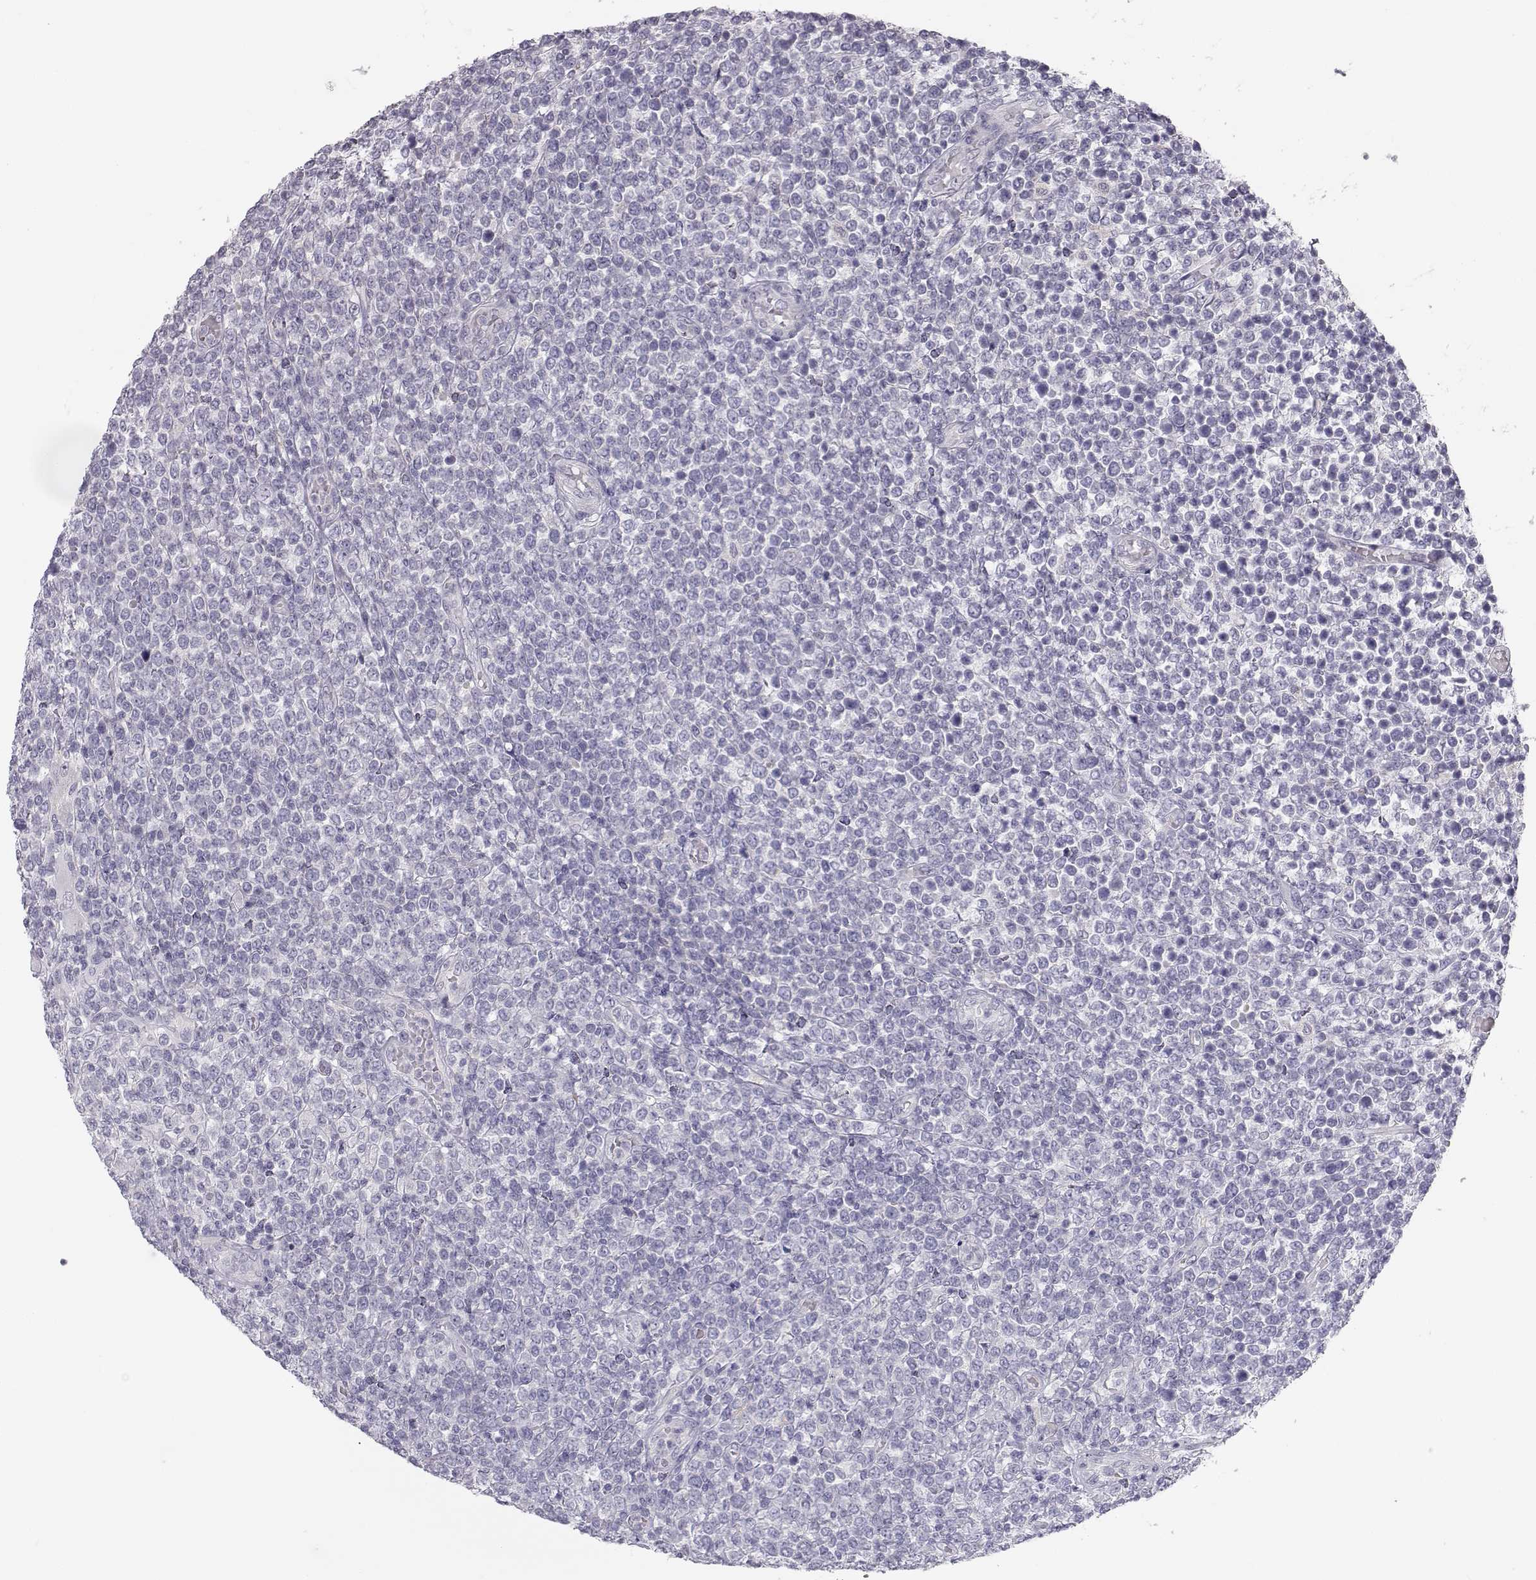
{"staining": {"intensity": "negative", "quantity": "none", "location": "none"}, "tissue": "lymphoma", "cell_type": "Tumor cells", "image_type": "cancer", "snomed": [{"axis": "morphology", "description": "Malignant lymphoma, non-Hodgkin's type, High grade"}, {"axis": "topography", "description": "Soft tissue"}], "caption": "Immunohistochemical staining of lymphoma demonstrates no significant positivity in tumor cells.", "gene": "MYCBPAP", "patient": {"sex": "female", "age": 56}}